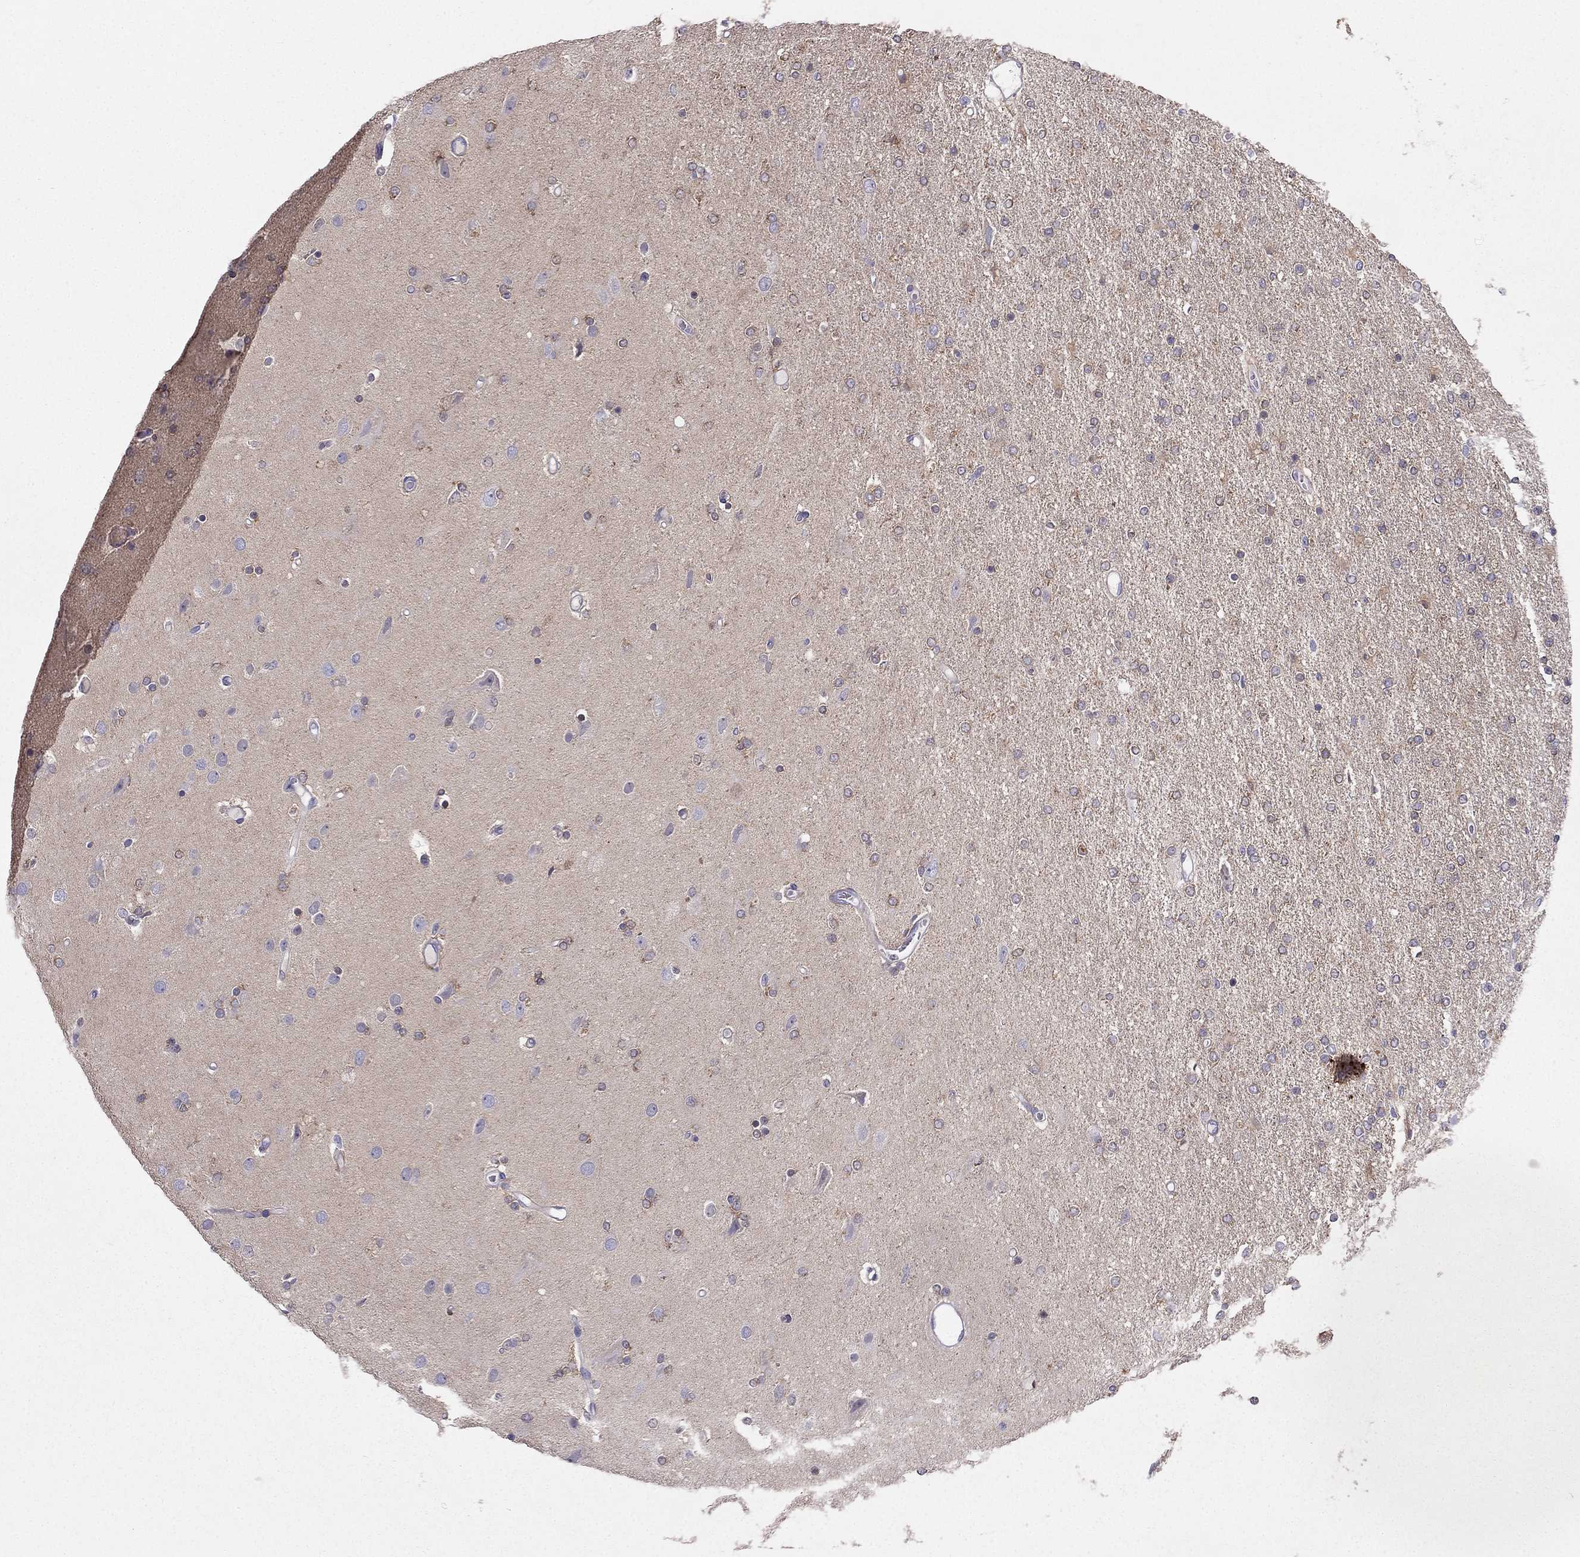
{"staining": {"intensity": "negative", "quantity": "none", "location": "none"}, "tissue": "glioma", "cell_type": "Tumor cells", "image_type": "cancer", "snomed": [{"axis": "morphology", "description": "Glioma, malignant, High grade"}, {"axis": "topography", "description": "Cerebral cortex"}], "caption": "Histopathology image shows no protein expression in tumor cells of glioma tissue.", "gene": "SYT5", "patient": {"sex": "male", "age": 70}}